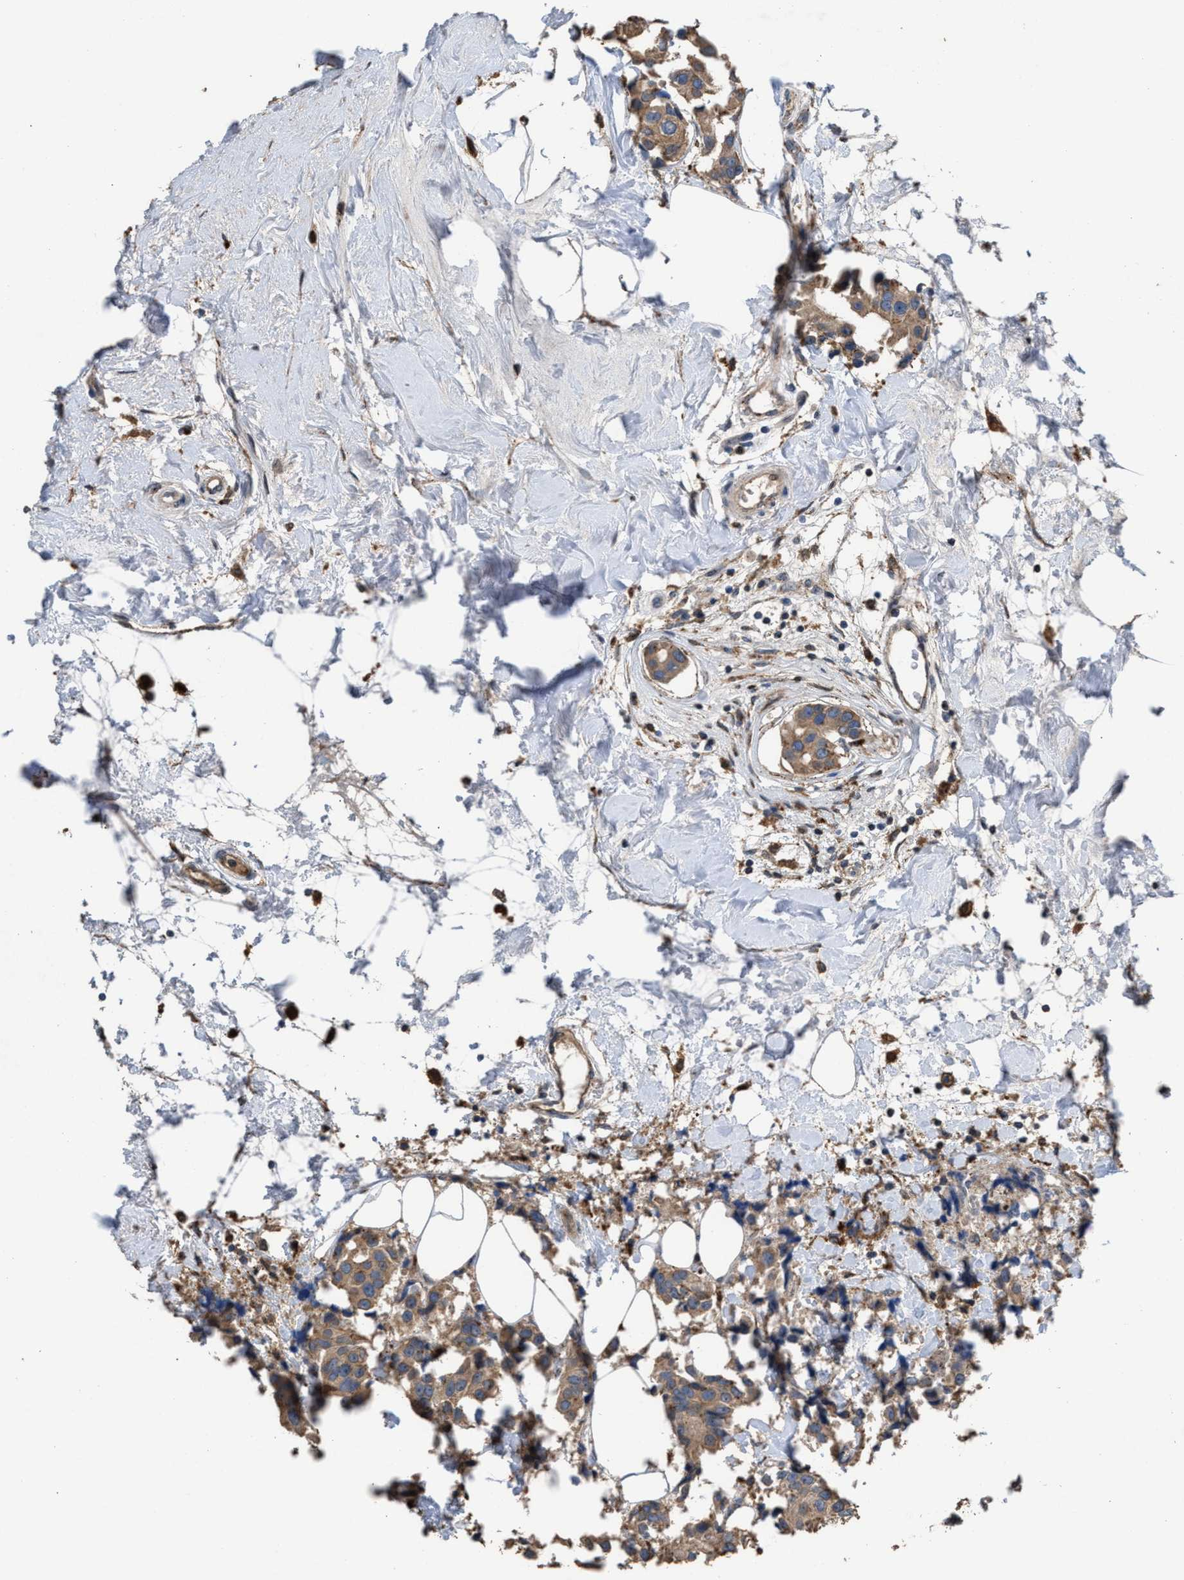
{"staining": {"intensity": "weak", "quantity": ">75%", "location": "cytoplasmic/membranous"}, "tissue": "breast cancer", "cell_type": "Tumor cells", "image_type": "cancer", "snomed": [{"axis": "morphology", "description": "Normal tissue, NOS"}, {"axis": "morphology", "description": "Duct carcinoma"}, {"axis": "topography", "description": "Breast"}], "caption": "Breast infiltrating ductal carcinoma tissue displays weak cytoplasmic/membranous expression in about >75% of tumor cells", "gene": "ELMO3", "patient": {"sex": "female", "age": 39}}